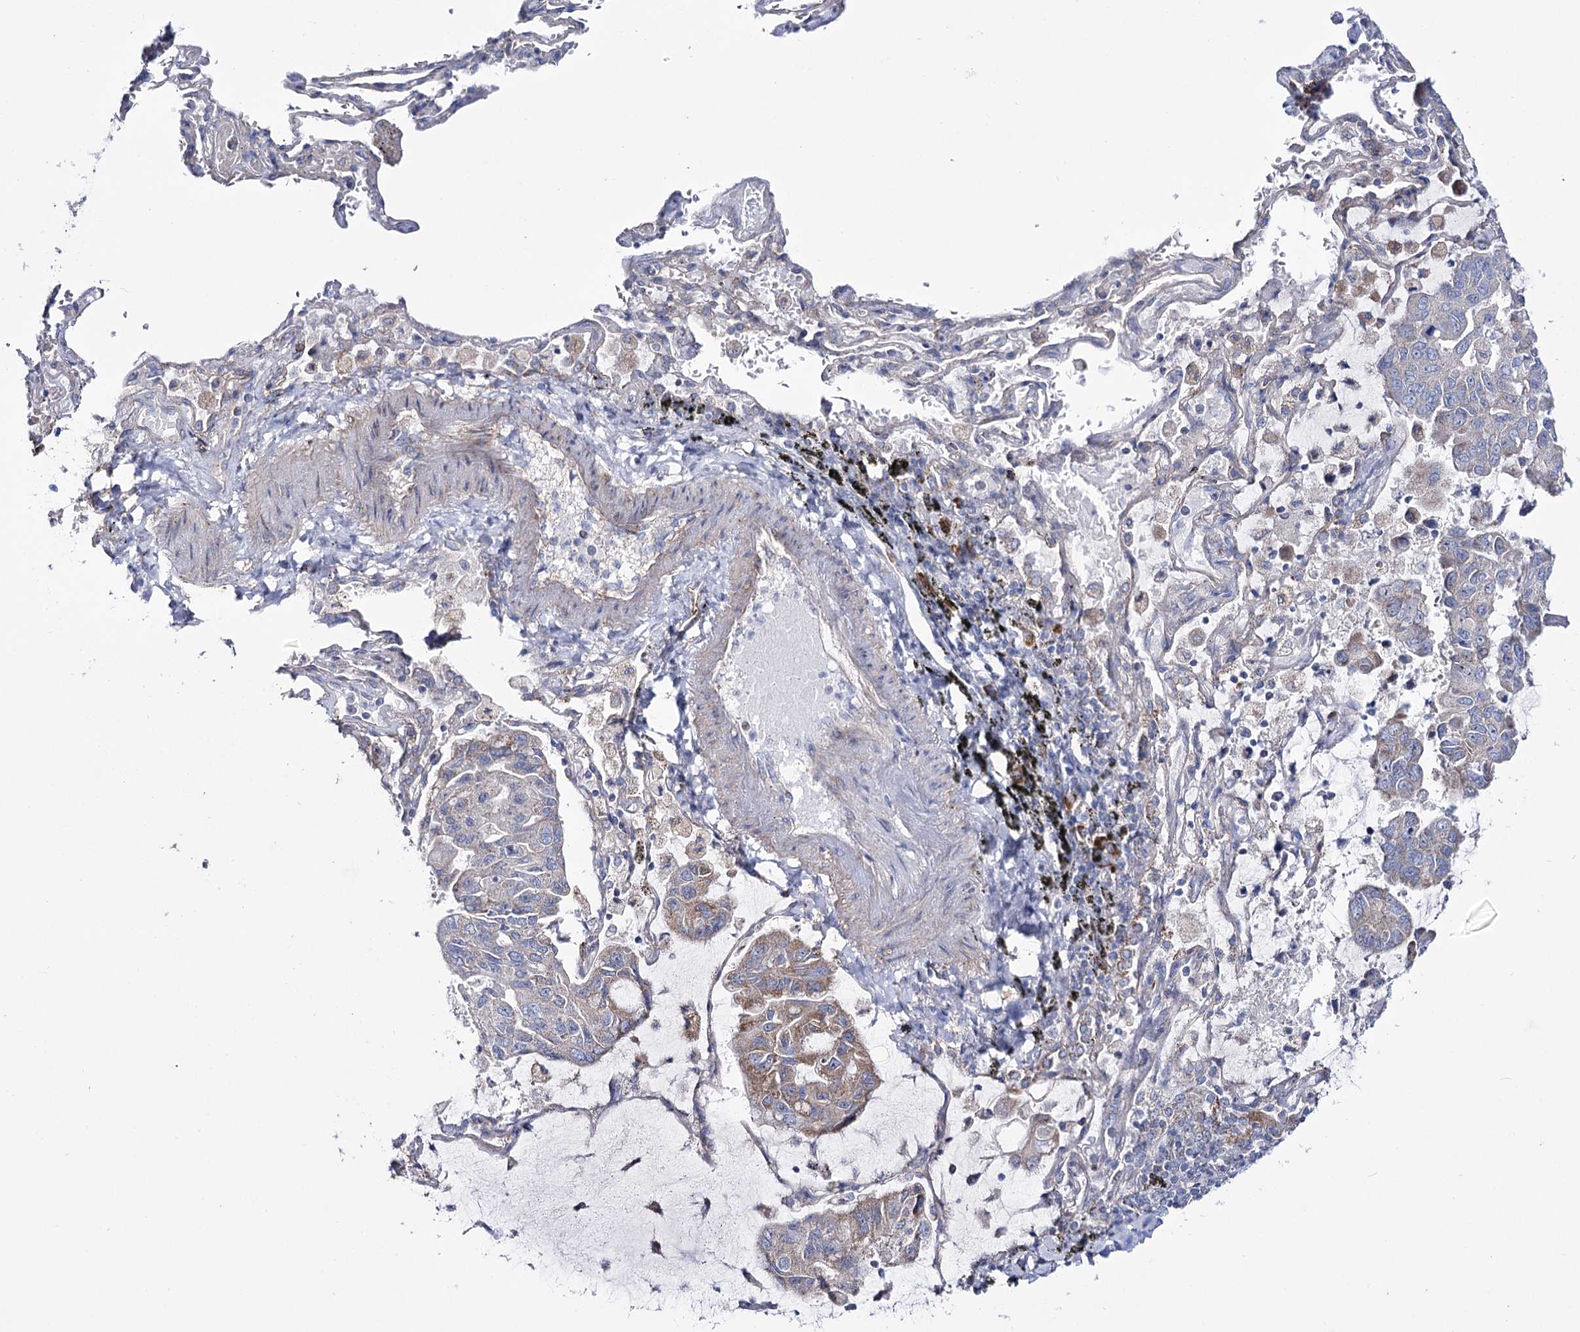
{"staining": {"intensity": "weak", "quantity": "<25%", "location": "cytoplasmic/membranous"}, "tissue": "lung cancer", "cell_type": "Tumor cells", "image_type": "cancer", "snomed": [{"axis": "morphology", "description": "Adenocarcinoma, NOS"}, {"axis": "topography", "description": "Lung"}], "caption": "Tumor cells show no significant protein positivity in lung adenocarcinoma.", "gene": "METTL5", "patient": {"sex": "male", "age": 64}}